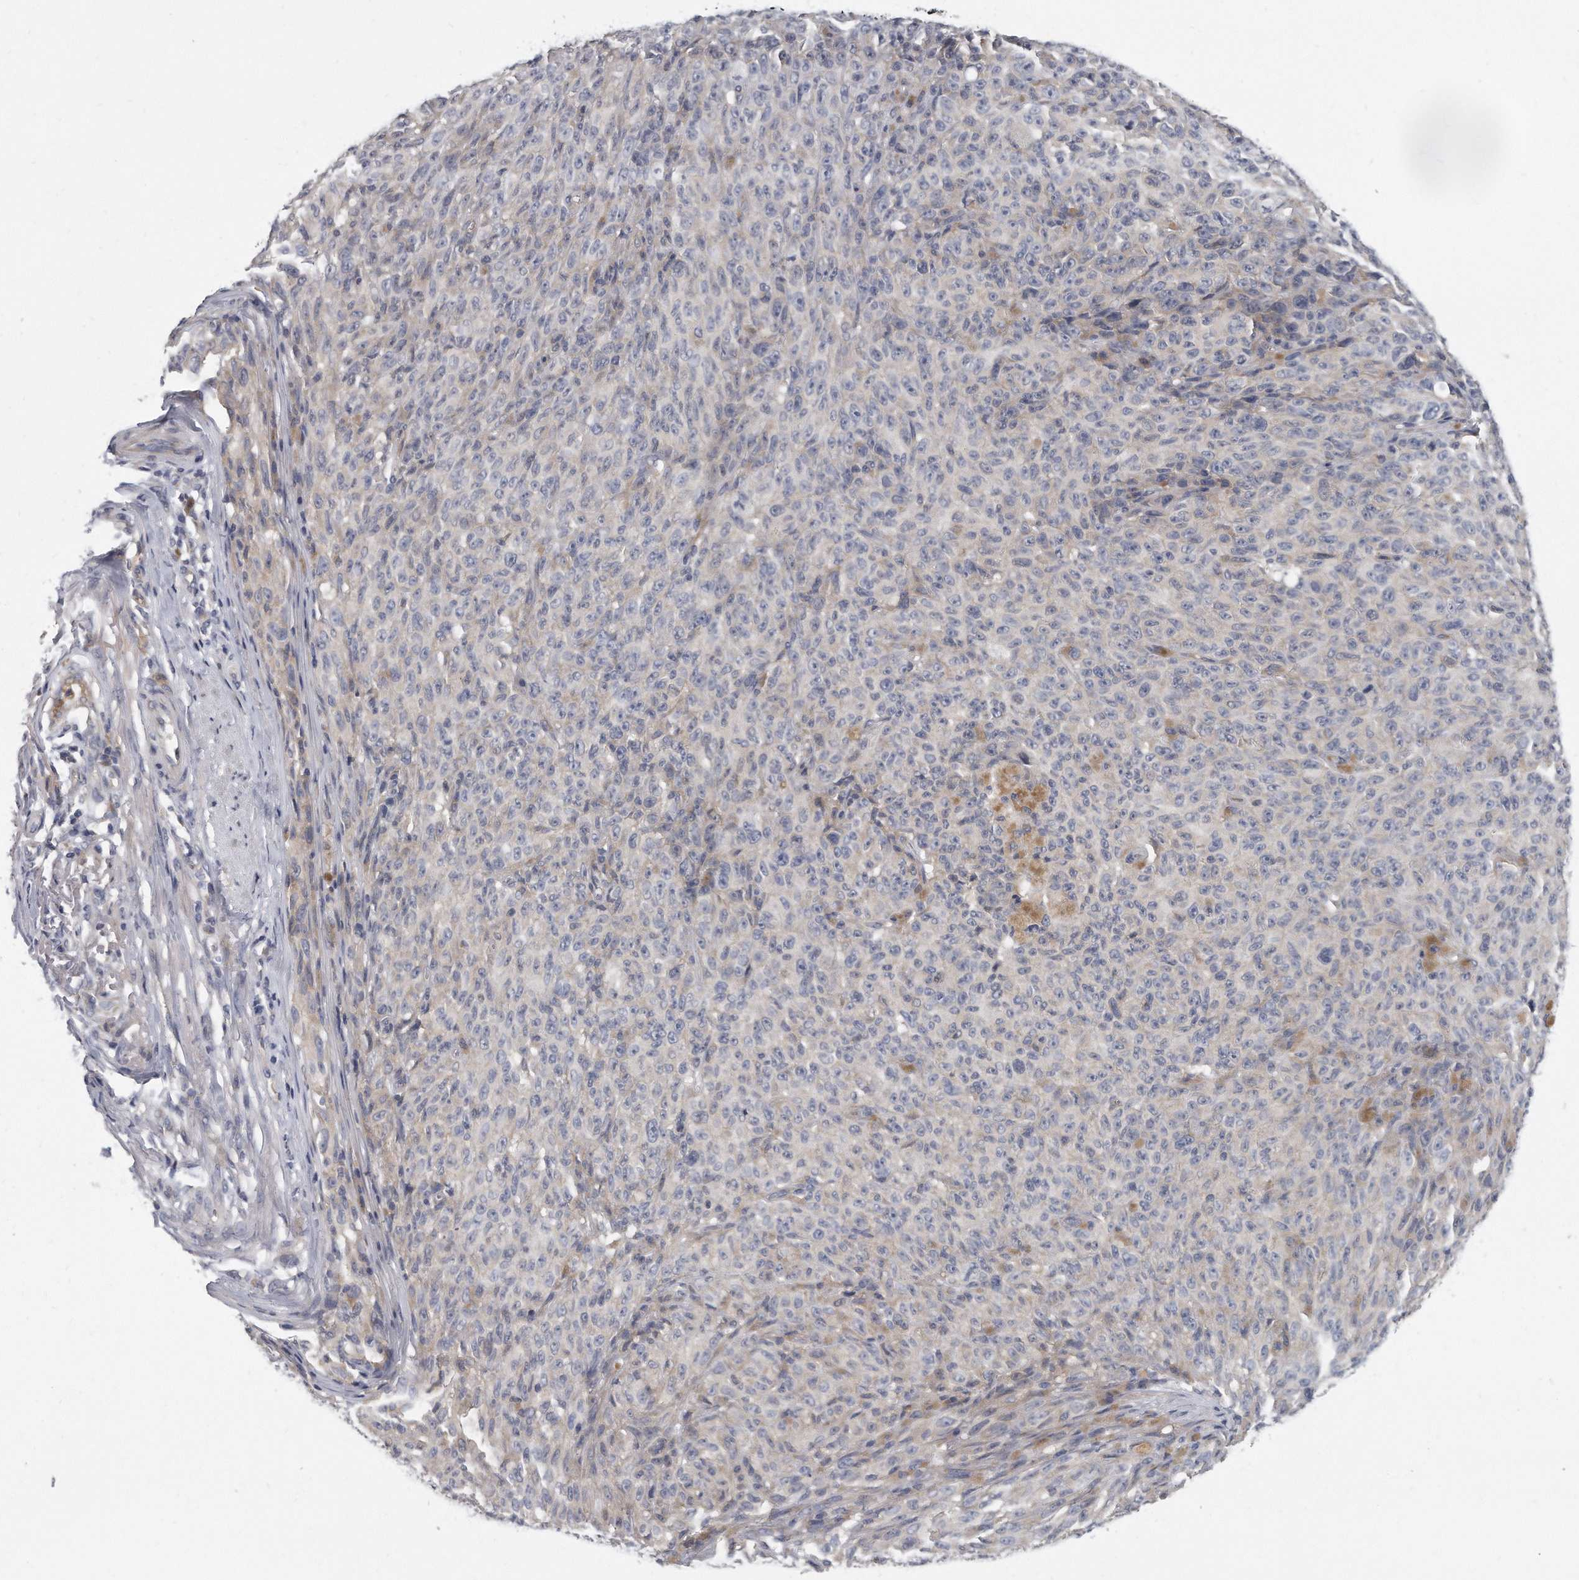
{"staining": {"intensity": "negative", "quantity": "none", "location": "none"}, "tissue": "melanoma", "cell_type": "Tumor cells", "image_type": "cancer", "snomed": [{"axis": "morphology", "description": "Malignant melanoma, NOS"}, {"axis": "topography", "description": "Skin"}], "caption": "There is no significant staining in tumor cells of melanoma.", "gene": "PLEKHA6", "patient": {"sex": "female", "age": 82}}